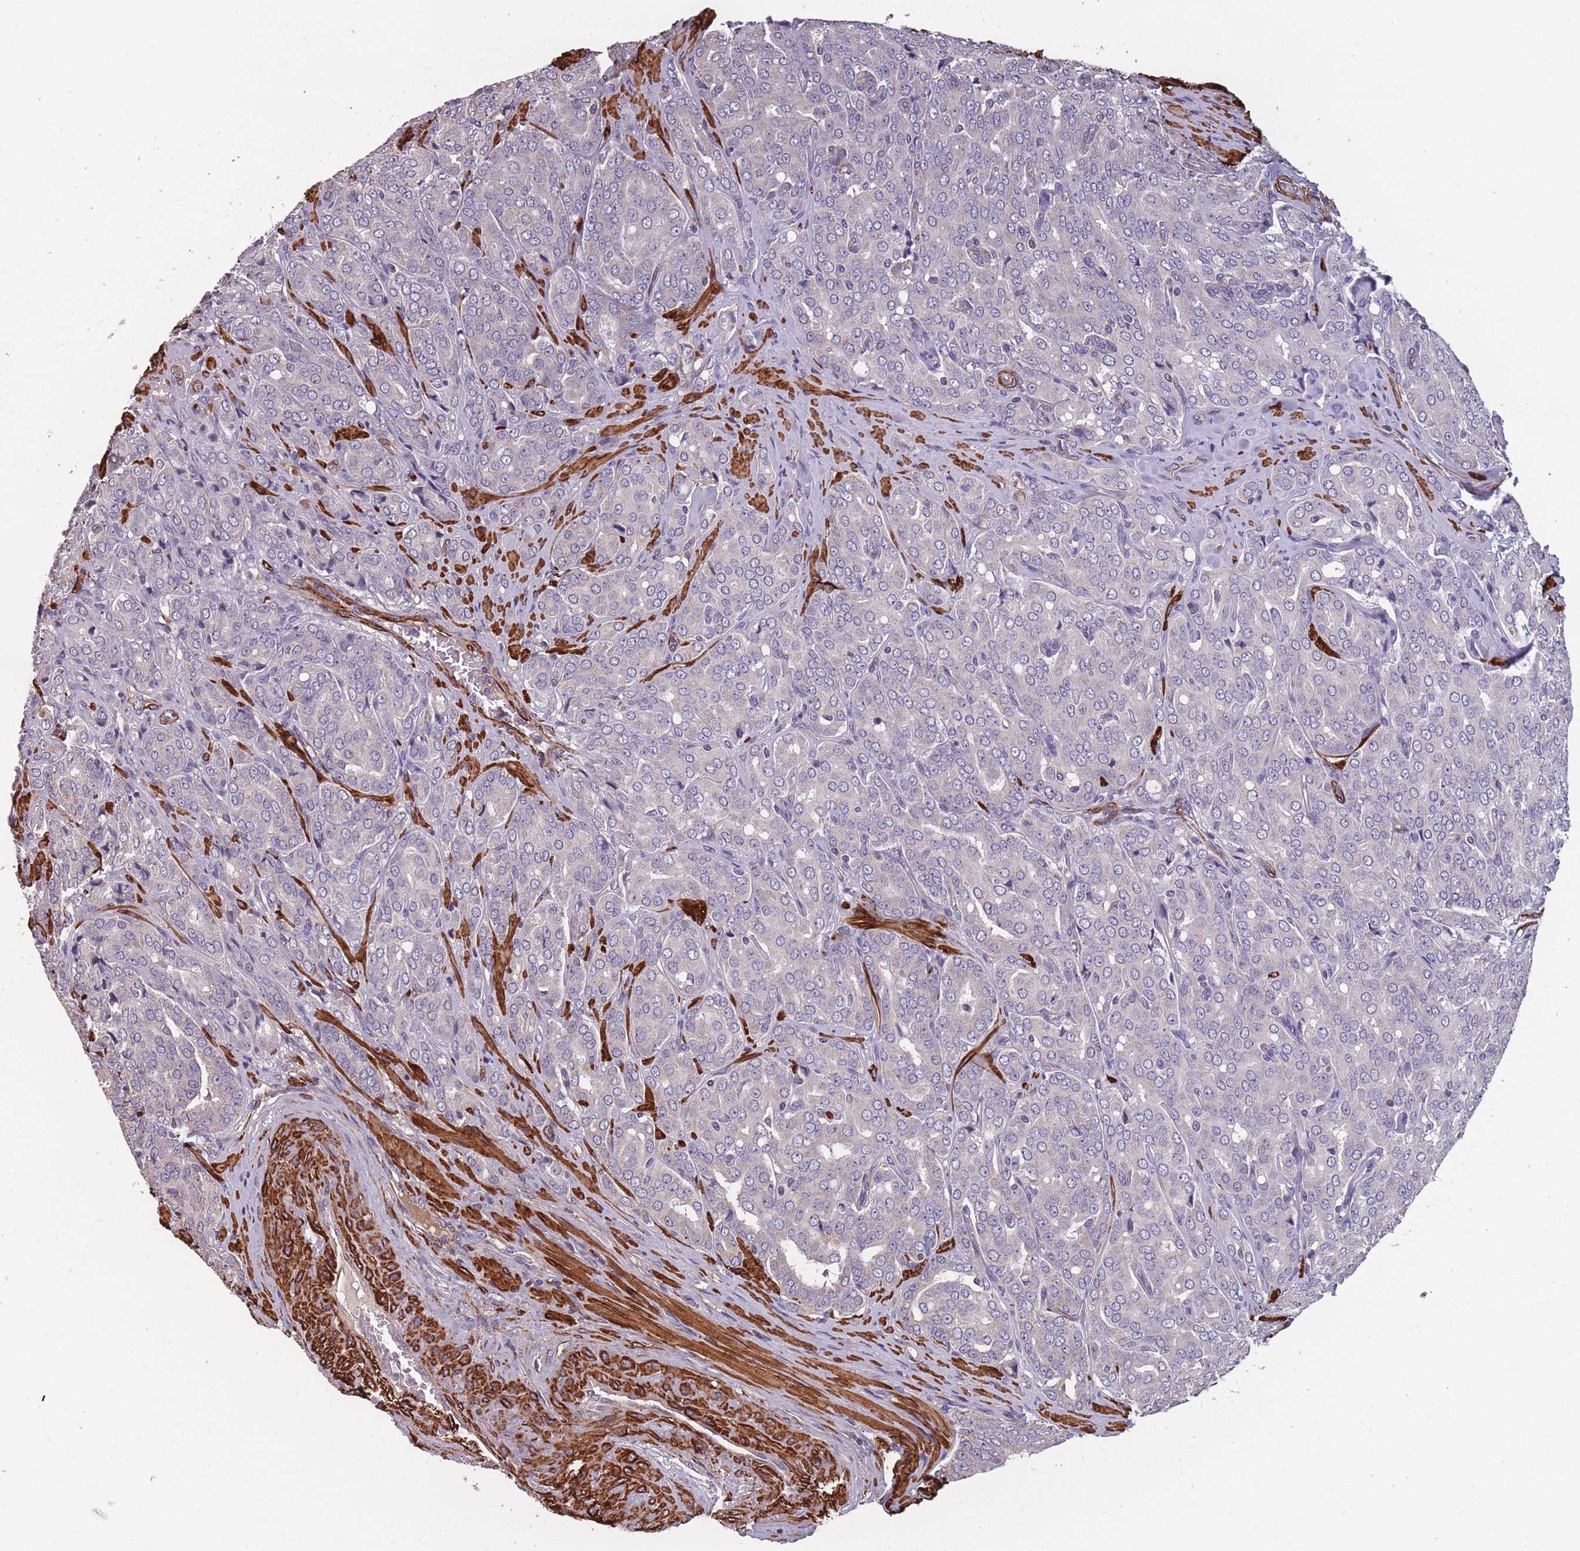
{"staining": {"intensity": "negative", "quantity": "none", "location": "none"}, "tissue": "prostate cancer", "cell_type": "Tumor cells", "image_type": "cancer", "snomed": [{"axis": "morphology", "description": "Adenocarcinoma, High grade"}, {"axis": "topography", "description": "Prostate"}], "caption": "IHC of prostate cancer (adenocarcinoma (high-grade)) displays no positivity in tumor cells.", "gene": "TOMM40L", "patient": {"sex": "male", "age": 68}}